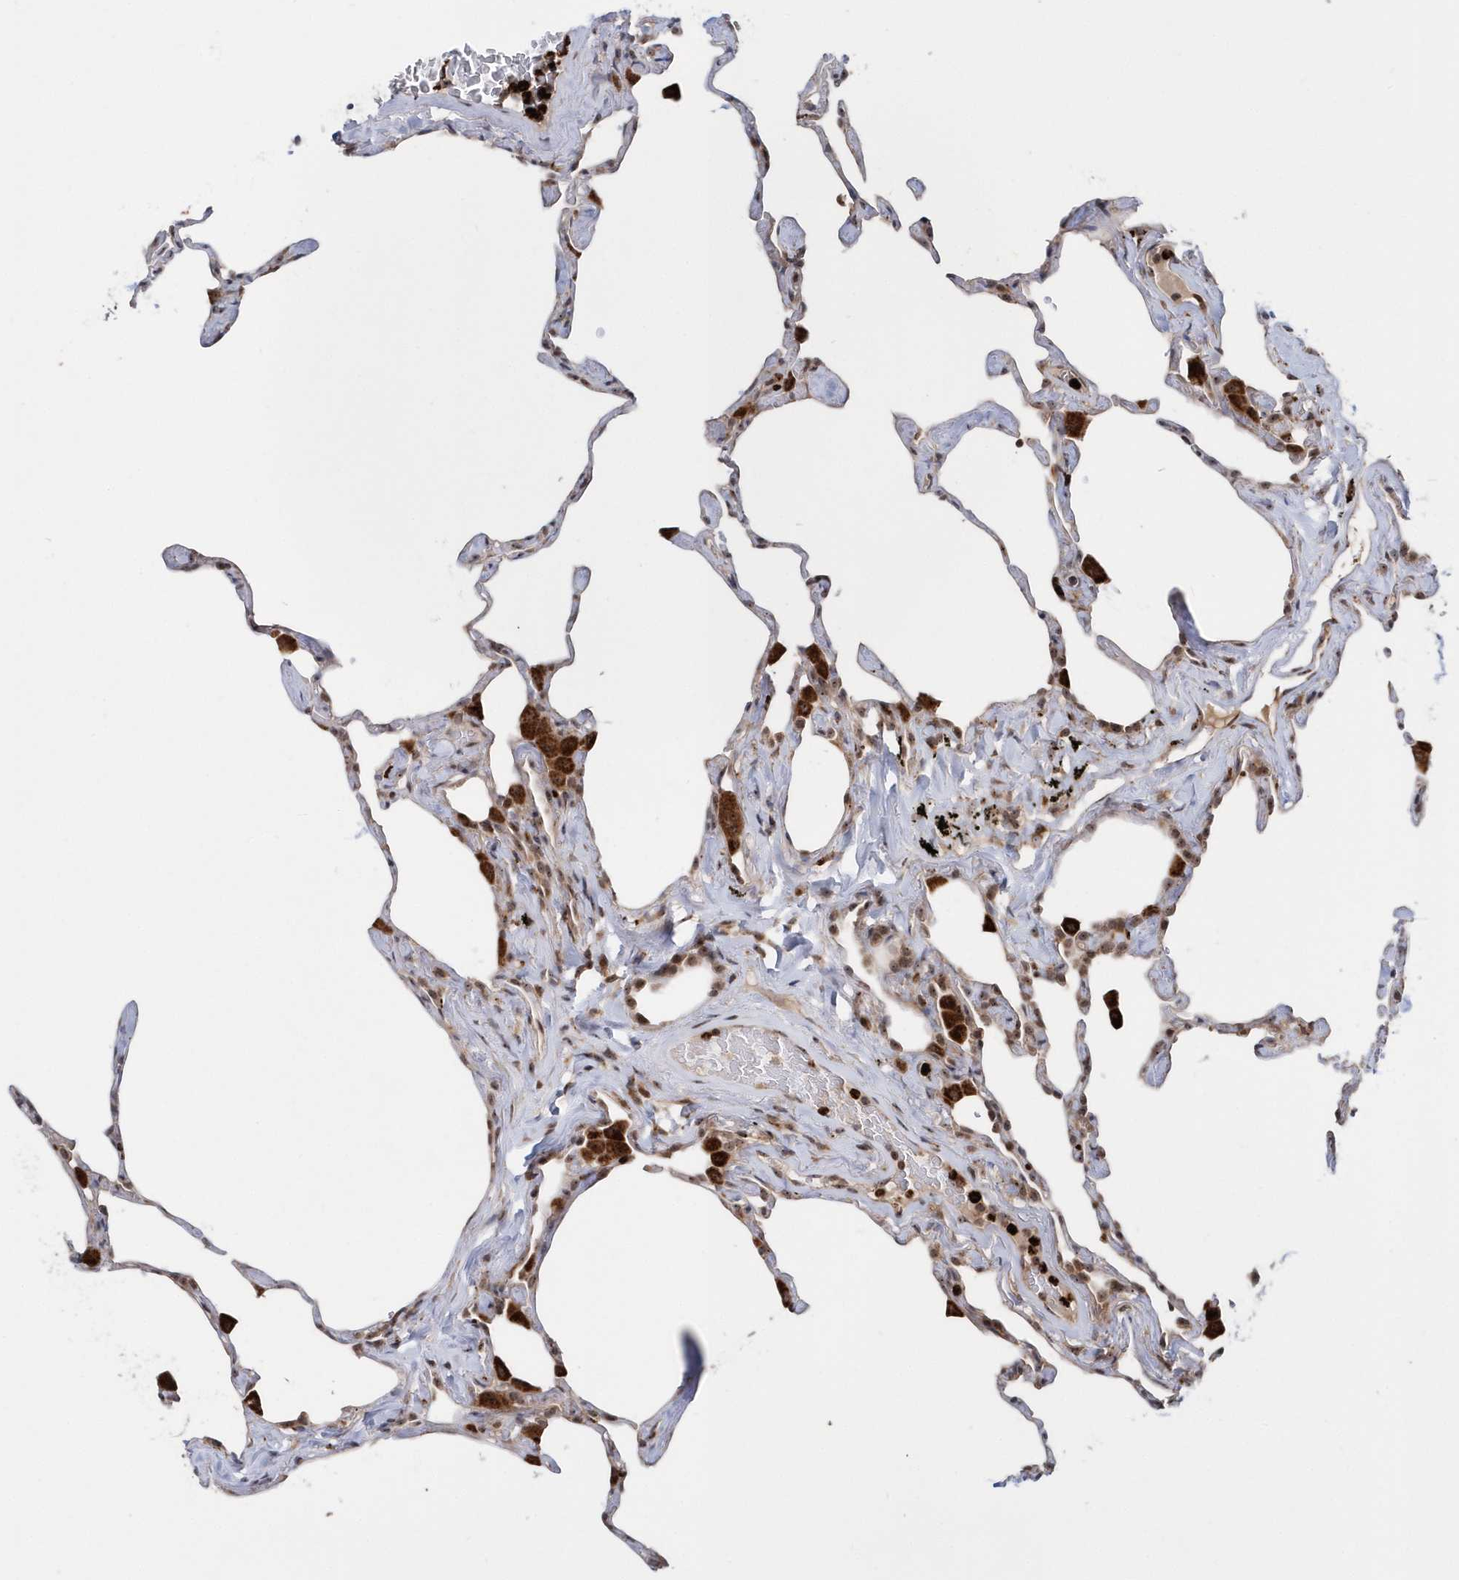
{"staining": {"intensity": "moderate", "quantity": "<25%", "location": "cytoplasmic/membranous"}, "tissue": "lung", "cell_type": "Alveolar cells", "image_type": "normal", "snomed": [{"axis": "morphology", "description": "Normal tissue, NOS"}, {"axis": "topography", "description": "Lung"}], "caption": "Immunohistochemical staining of benign lung shows moderate cytoplasmic/membranous protein expression in approximately <25% of alveolar cells.", "gene": "SOWAHB", "patient": {"sex": "male", "age": 65}}